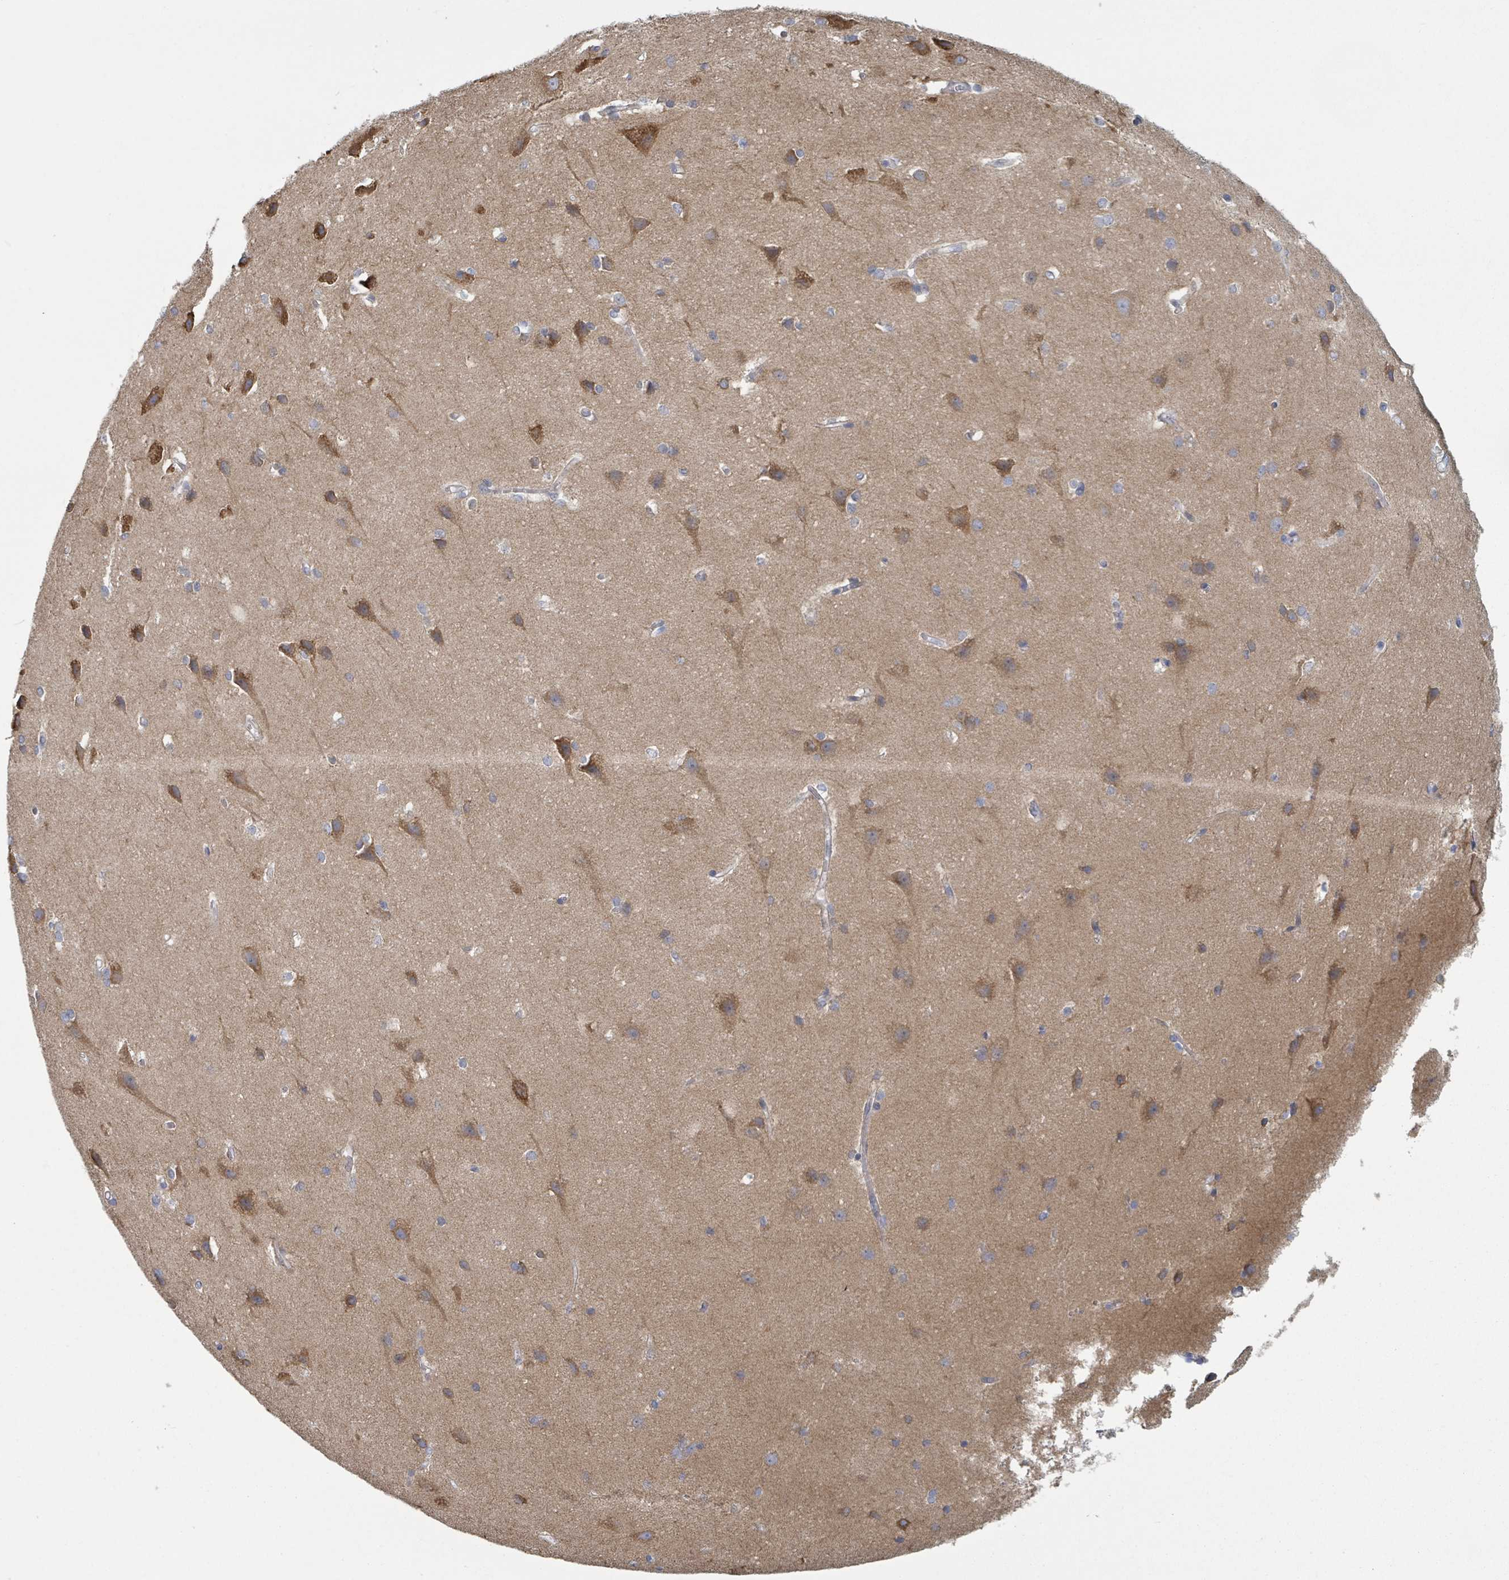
{"staining": {"intensity": "negative", "quantity": "none", "location": "none"}, "tissue": "cerebral cortex", "cell_type": "Endothelial cells", "image_type": "normal", "snomed": [{"axis": "morphology", "description": "Normal tissue, NOS"}, {"axis": "topography", "description": "Cerebral cortex"}], "caption": "A high-resolution image shows immunohistochemistry (IHC) staining of benign cerebral cortex, which displays no significant staining in endothelial cells.", "gene": "GABBR1", "patient": {"sex": "male", "age": 37}}